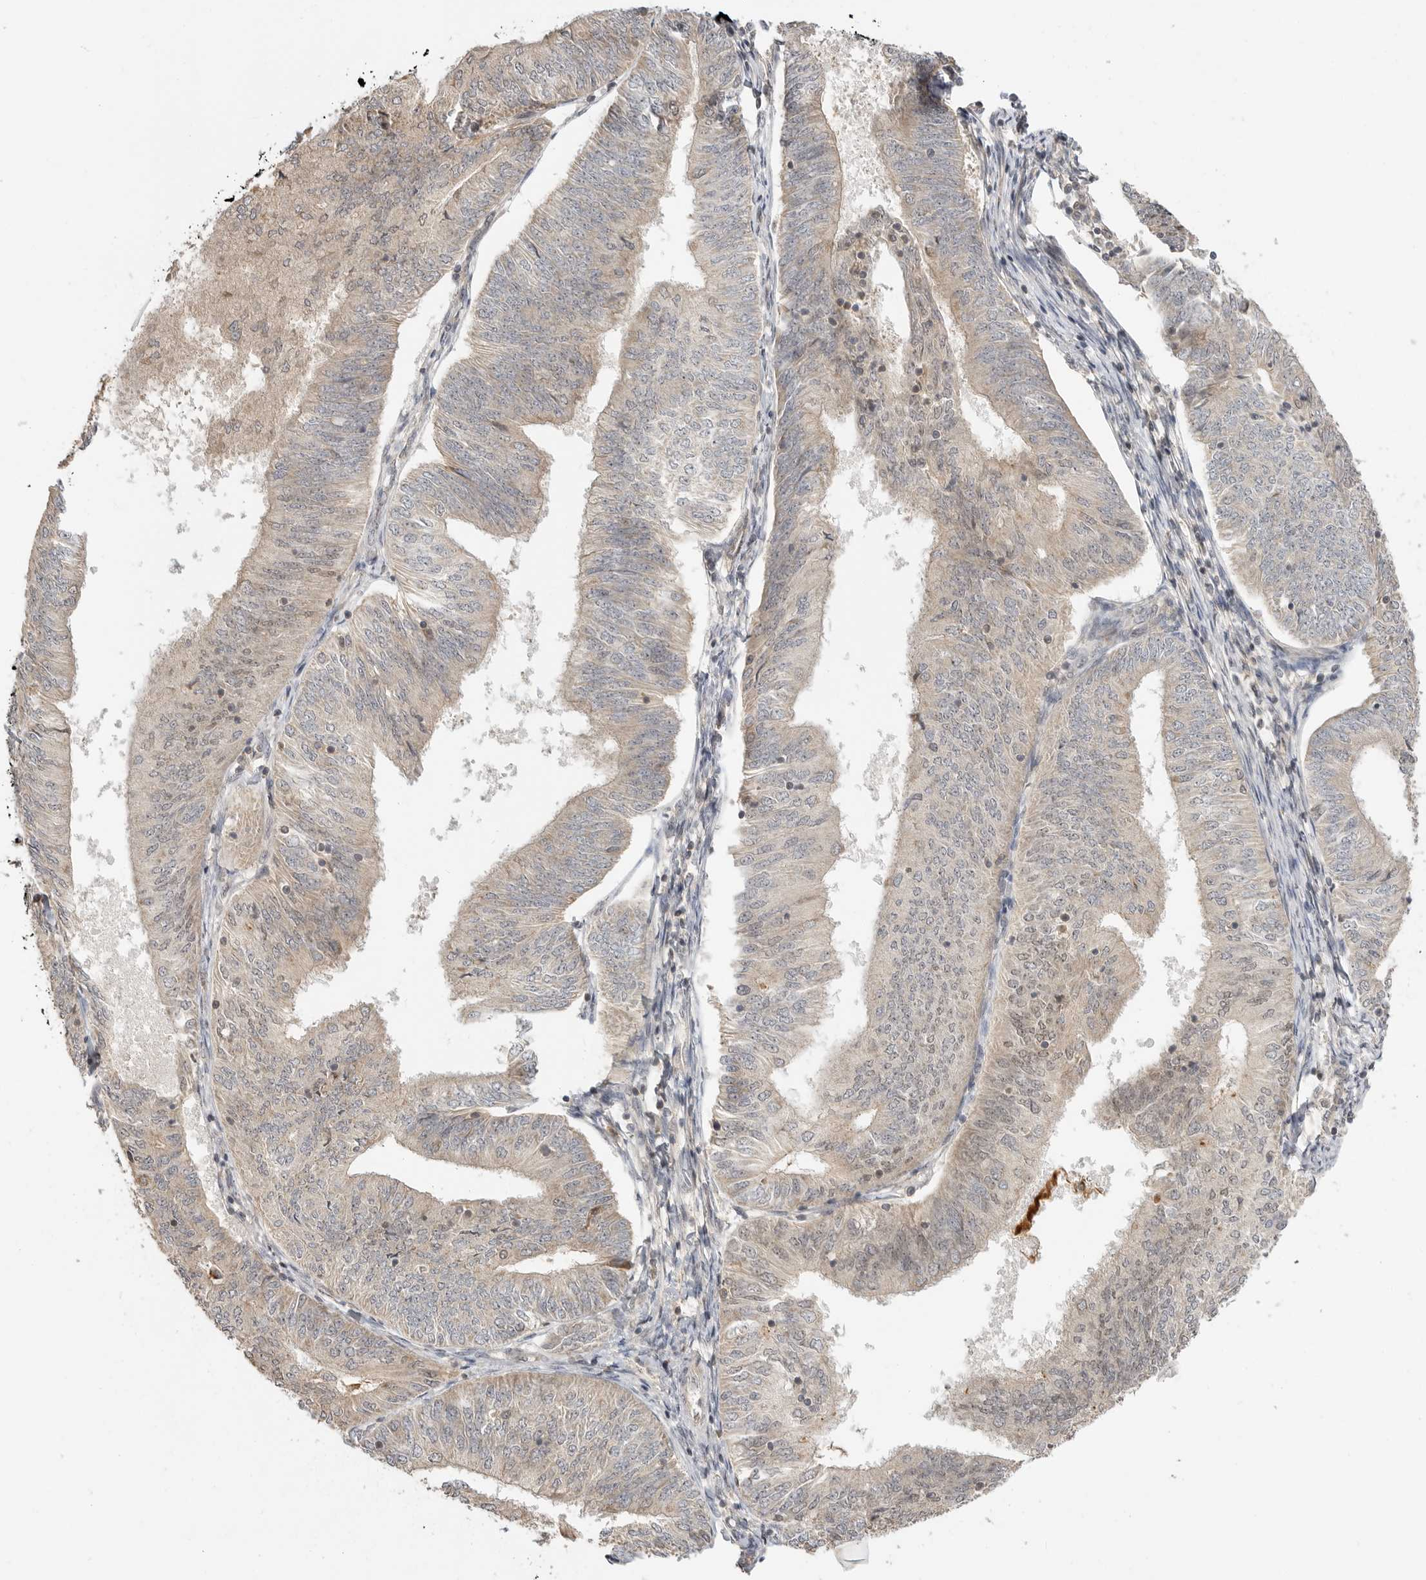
{"staining": {"intensity": "weak", "quantity": "25%-75%", "location": "cytoplasmic/membranous"}, "tissue": "endometrial cancer", "cell_type": "Tumor cells", "image_type": "cancer", "snomed": [{"axis": "morphology", "description": "Adenocarcinoma, NOS"}, {"axis": "topography", "description": "Endometrium"}], "caption": "IHC of endometrial cancer reveals low levels of weak cytoplasmic/membranous expression in about 25%-75% of tumor cells.", "gene": "ALKAL1", "patient": {"sex": "female", "age": 58}}